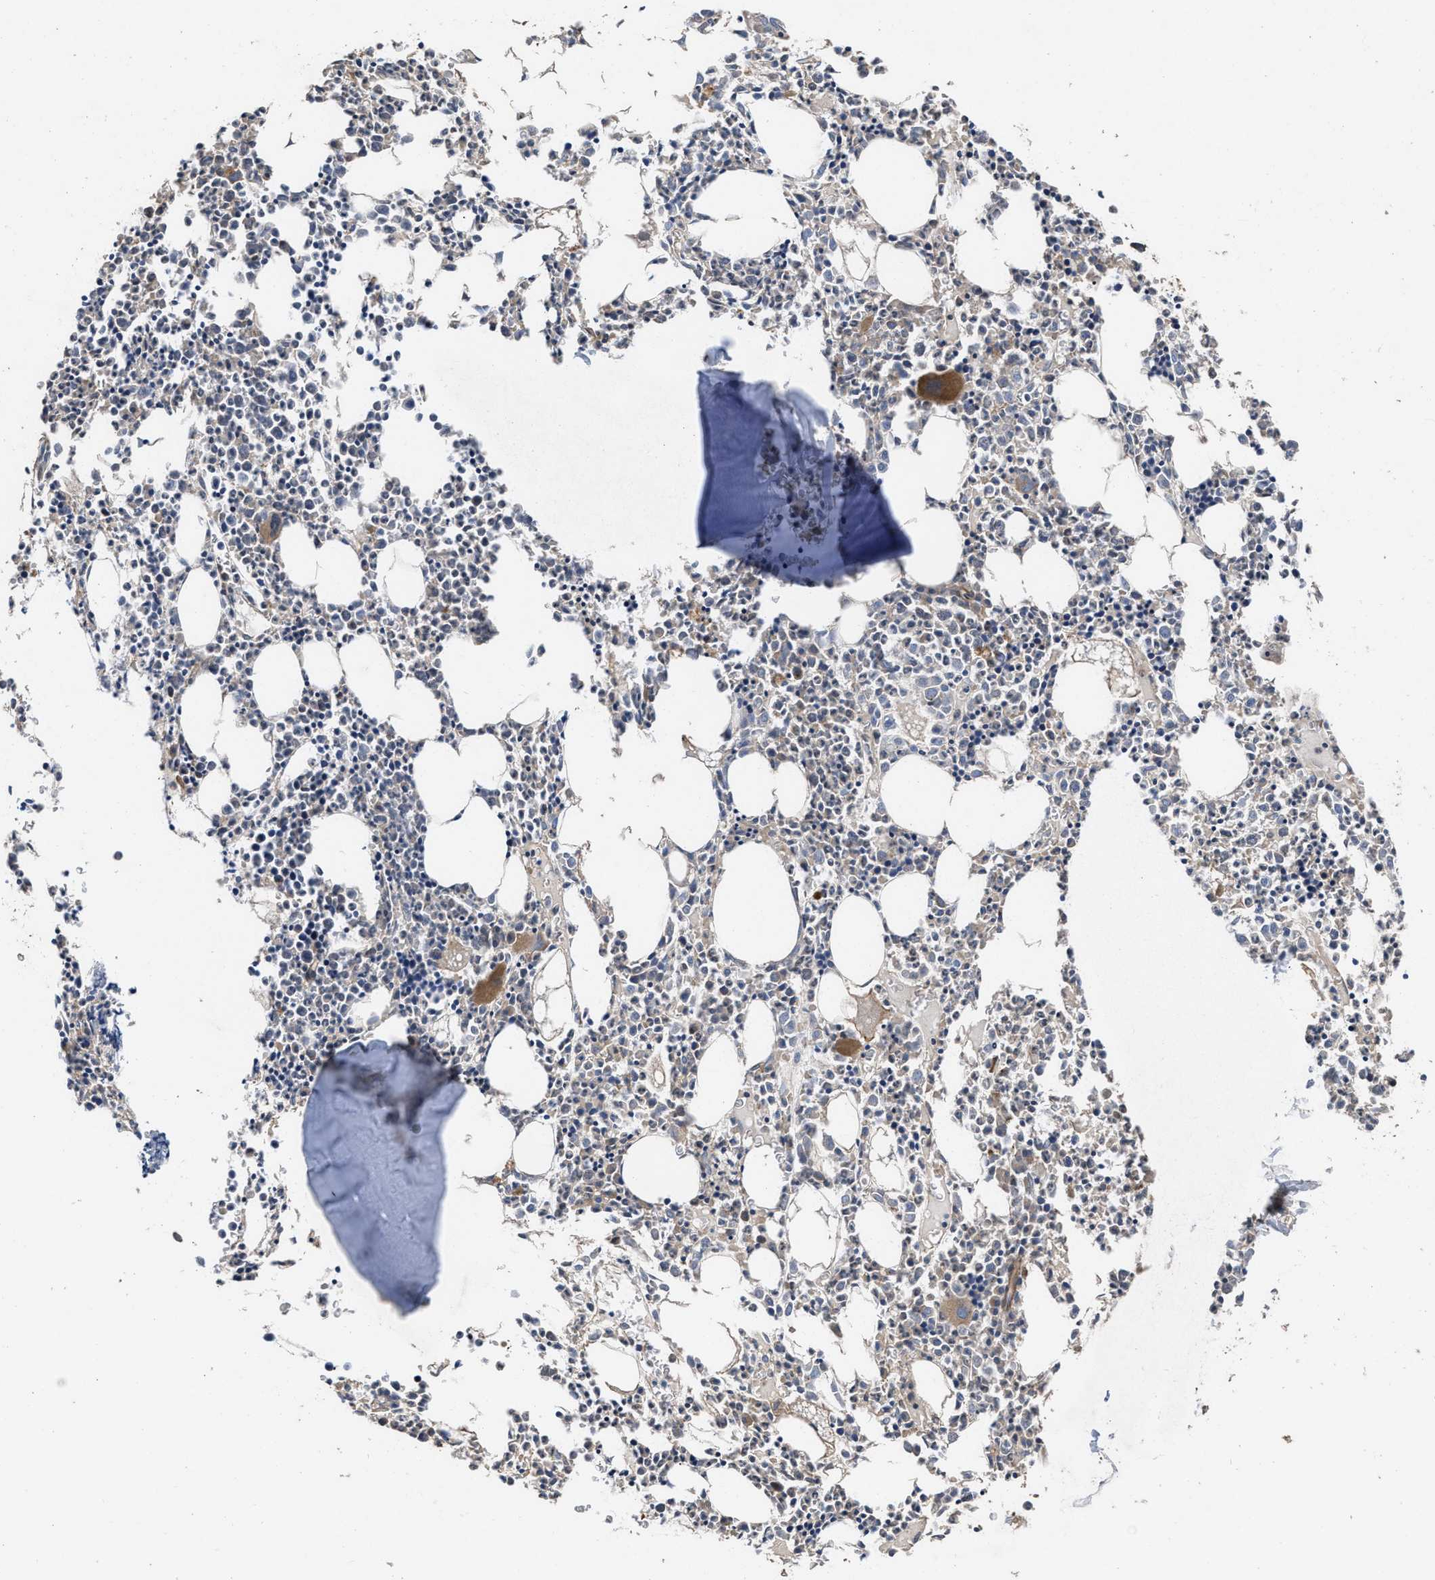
{"staining": {"intensity": "moderate", "quantity": "25%-75%", "location": "cytoplasmic/membranous"}, "tissue": "bone marrow", "cell_type": "Hematopoietic cells", "image_type": "normal", "snomed": [{"axis": "morphology", "description": "Normal tissue, NOS"}, {"axis": "morphology", "description": "Inflammation, NOS"}, {"axis": "topography", "description": "Bone marrow"}], "caption": "A photomicrograph of human bone marrow stained for a protein displays moderate cytoplasmic/membranous brown staining in hematopoietic cells.", "gene": "UTRN", "patient": {"sex": "female", "age": 40}}